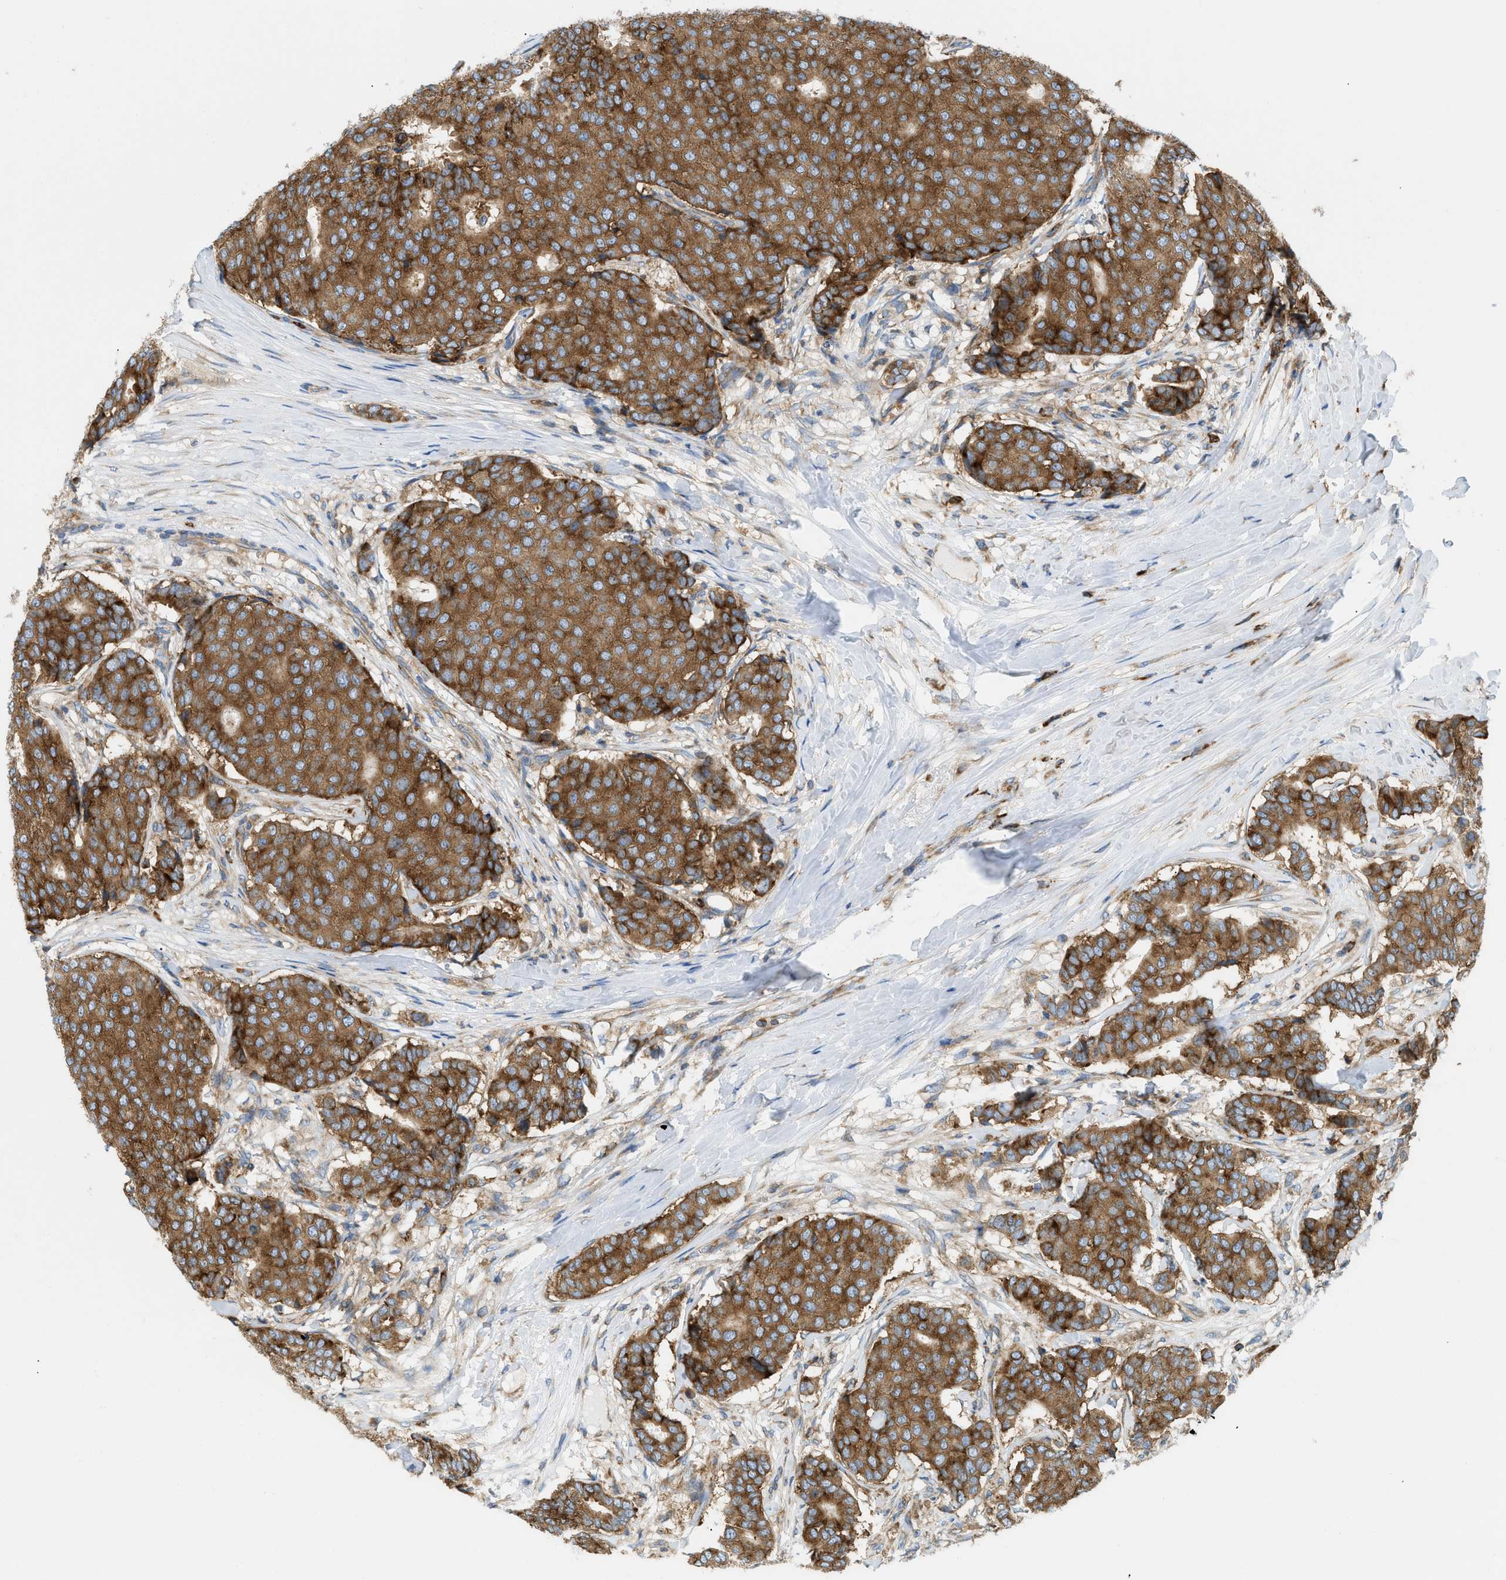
{"staining": {"intensity": "strong", "quantity": ">75%", "location": "cytoplasmic/membranous"}, "tissue": "breast cancer", "cell_type": "Tumor cells", "image_type": "cancer", "snomed": [{"axis": "morphology", "description": "Duct carcinoma"}, {"axis": "topography", "description": "Breast"}], "caption": "Breast intraductal carcinoma tissue reveals strong cytoplasmic/membranous expression in about >75% of tumor cells, visualized by immunohistochemistry. The staining was performed using DAB (3,3'-diaminobenzidine), with brown indicating positive protein expression. Nuclei are stained blue with hematoxylin.", "gene": "GPAT4", "patient": {"sex": "female", "age": 75}}